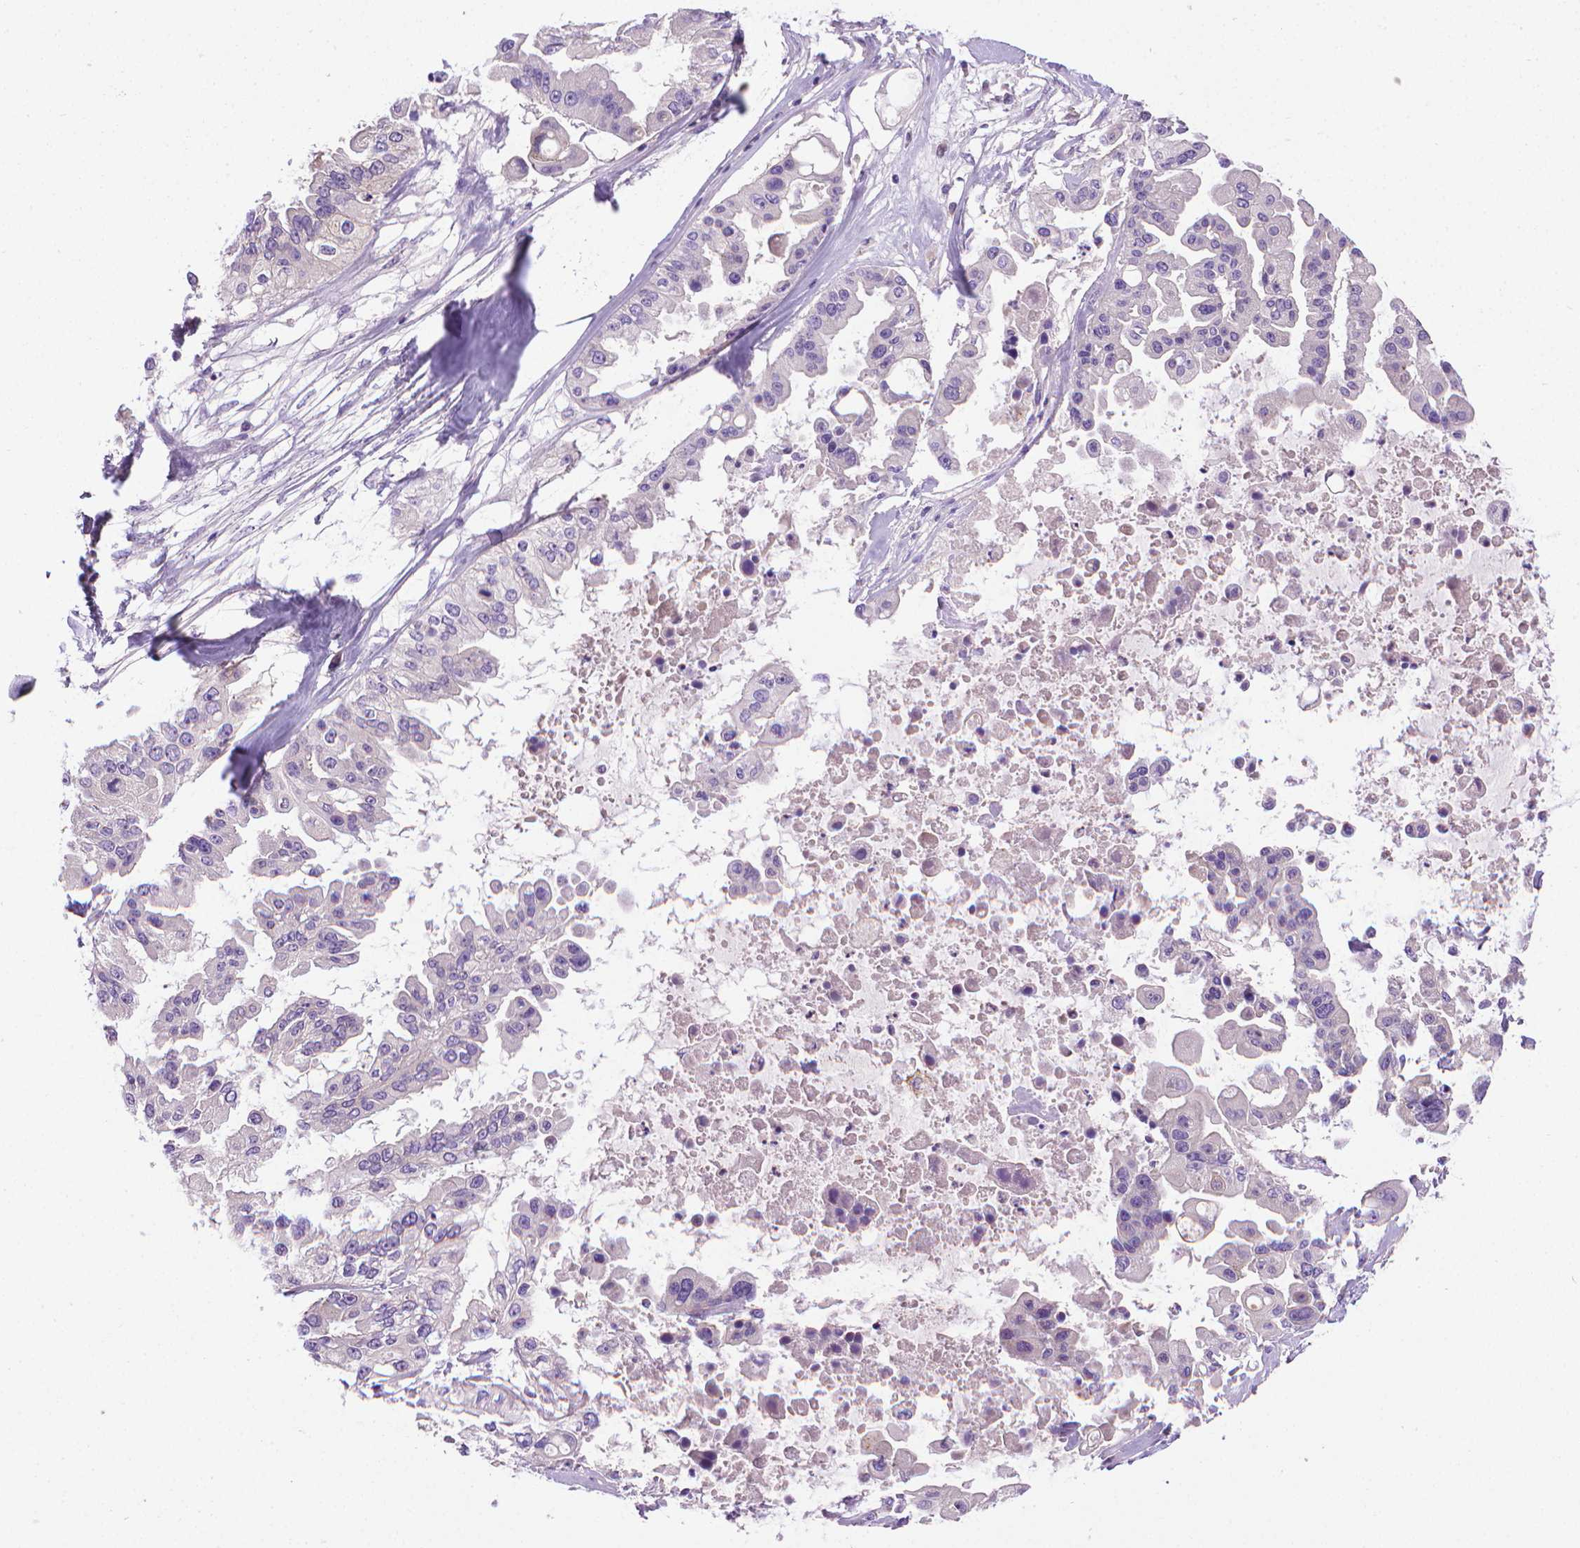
{"staining": {"intensity": "negative", "quantity": "none", "location": "none"}, "tissue": "ovarian cancer", "cell_type": "Tumor cells", "image_type": "cancer", "snomed": [{"axis": "morphology", "description": "Cystadenocarcinoma, serous, NOS"}, {"axis": "topography", "description": "Ovary"}], "caption": "This is an IHC histopathology image of human serous cystadenocarcinoma (ovarian). There is no expression in tumor cells.", "gene": "SLC51B", "patient": {"sex": "female", "age": 56}}